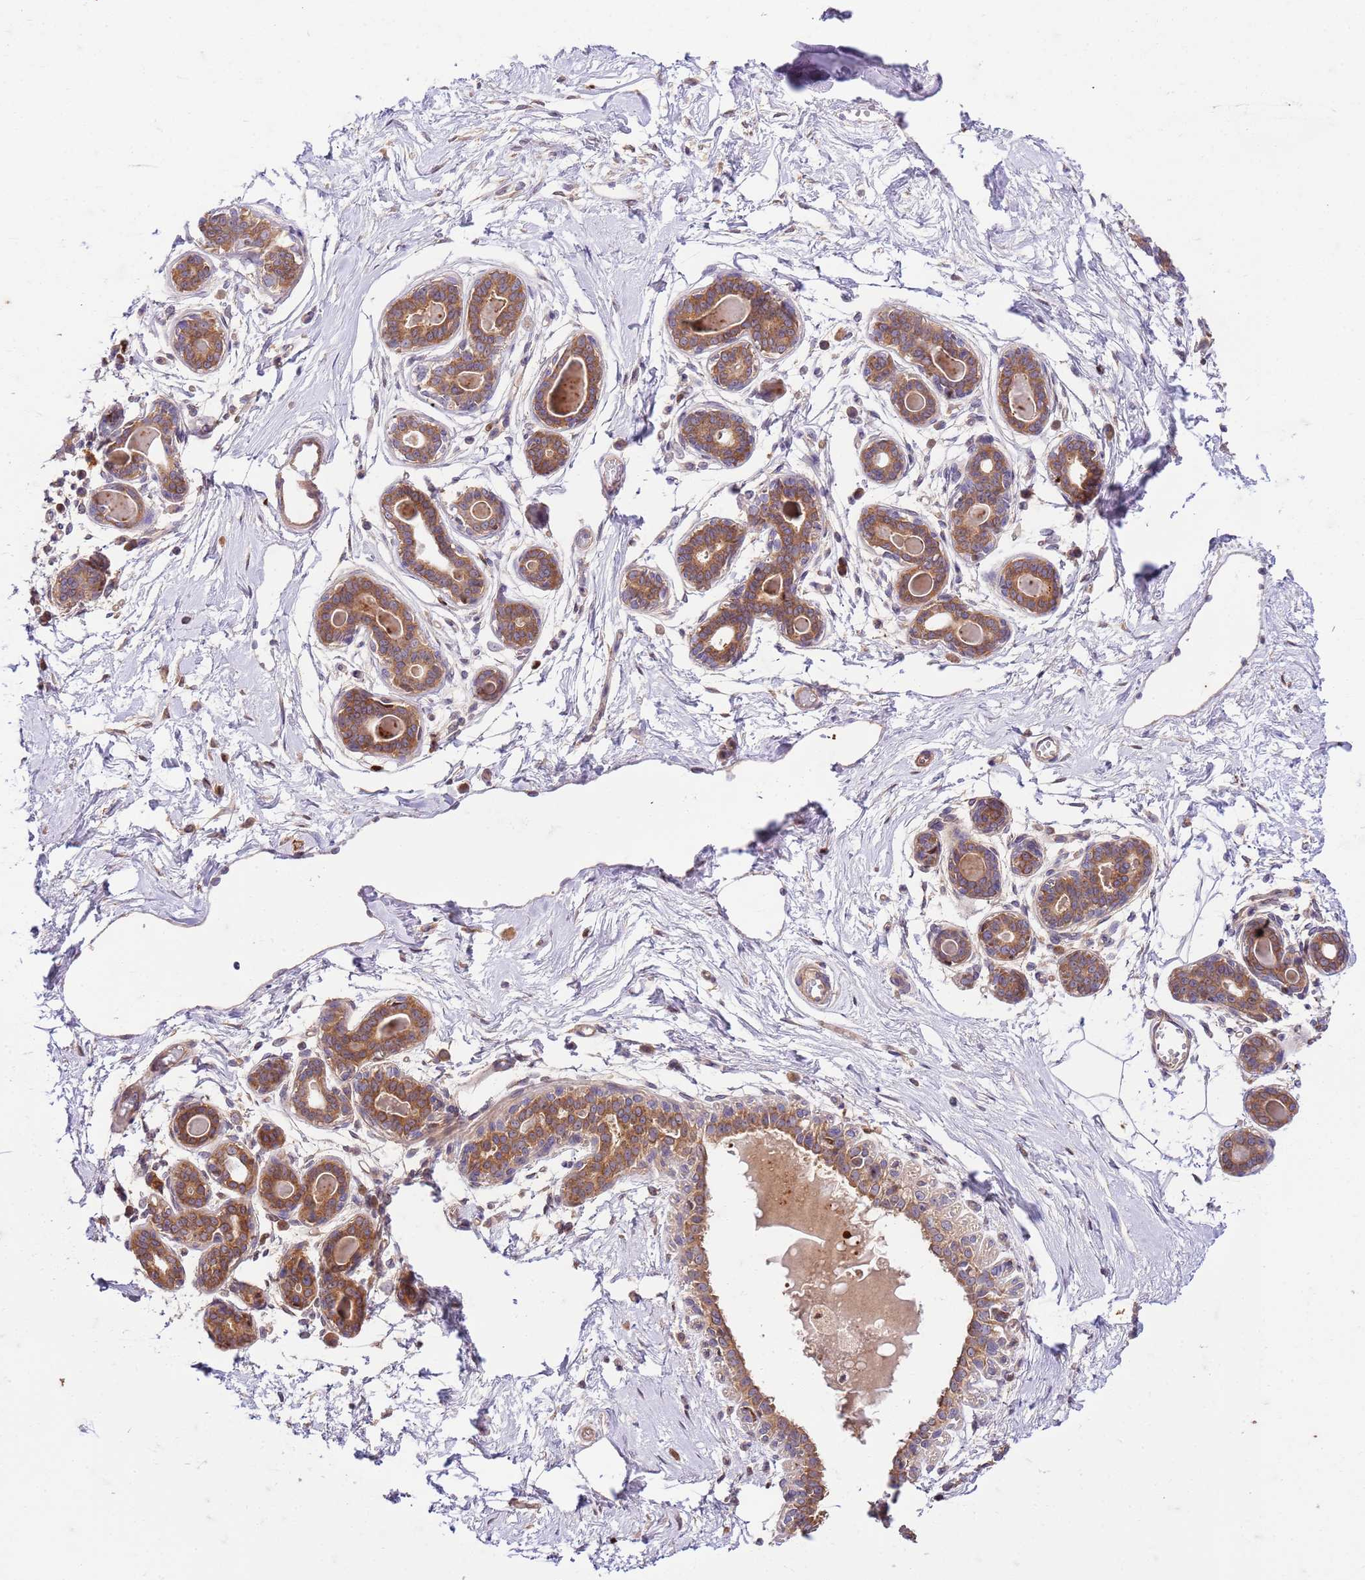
{"staining": {"intensity": "negative", "quantity": "none", "location": "none"}, "tissue": "breast", "cell_type": "Adipocytes", "image_type": "normal", "snomed": [{"axis": "morphology", "description": "Normal tissue, NOS"}, {"axis": "topography", "description": "Breast"}], "caption": "An immunohistochemistry micrograph of normal breast is shown. There is no staining in adipocytes of breast.", "gene": "OSBP", "patient": {"sex": "female", "age": 45}}